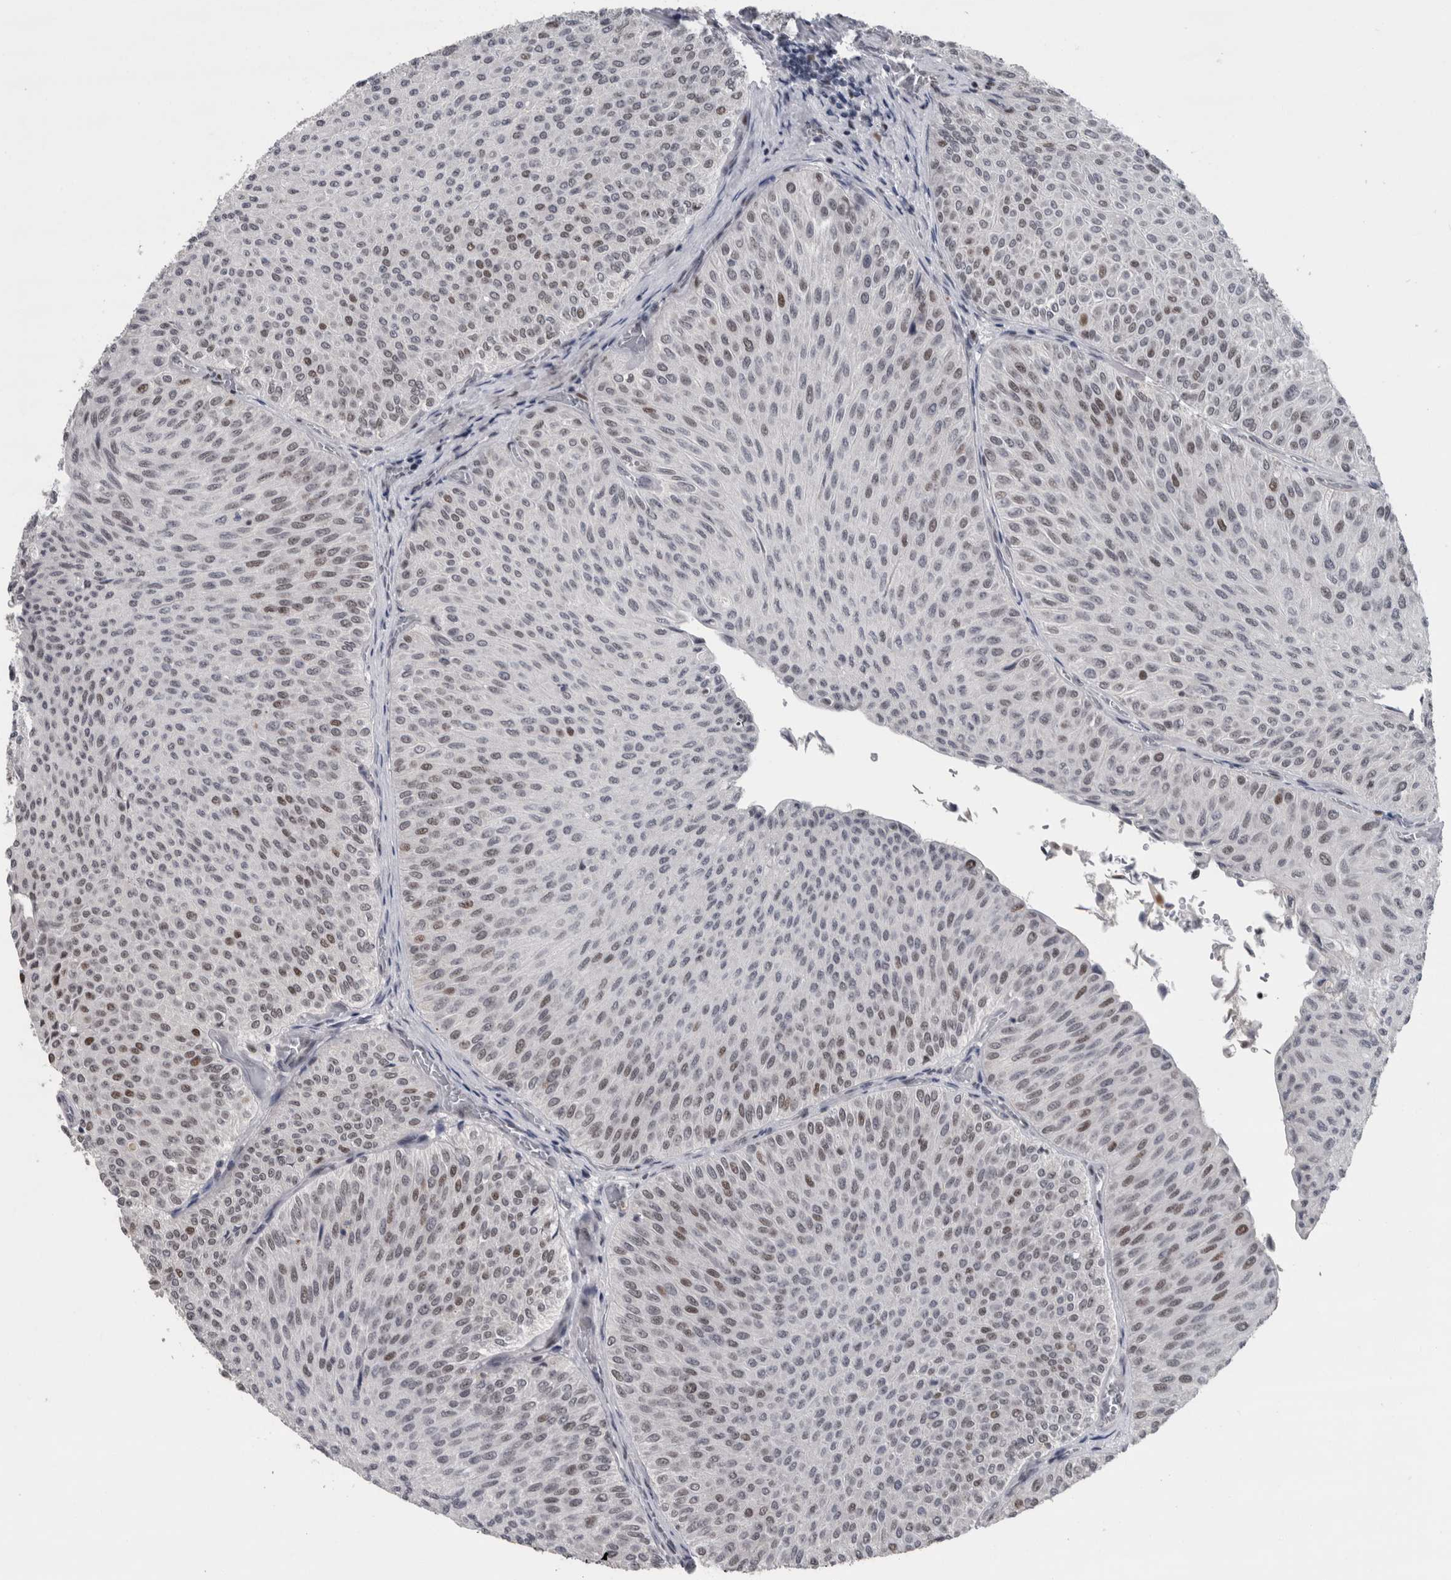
{"staining": {"intensity": "weak", "quantity": "25%-75%", "location": "nuclear"}, "tissue": "urothelial cancer", "cell_type": "Tumor cells", "image_type": "cancer", "snomed": [{"axis": "morphology", "description": "Urothelial carcinoma, Low grade"}, {"axis": "topography", "description": "Urinary bladder"}], "caption": "Urothelial cancer tissue displays weak nuclear expression in about 25%-75% of tumor cells, visualized by immunohistochemistry.", "gene": "POLD2", "patient": {"sex": "male", "age": 78}}